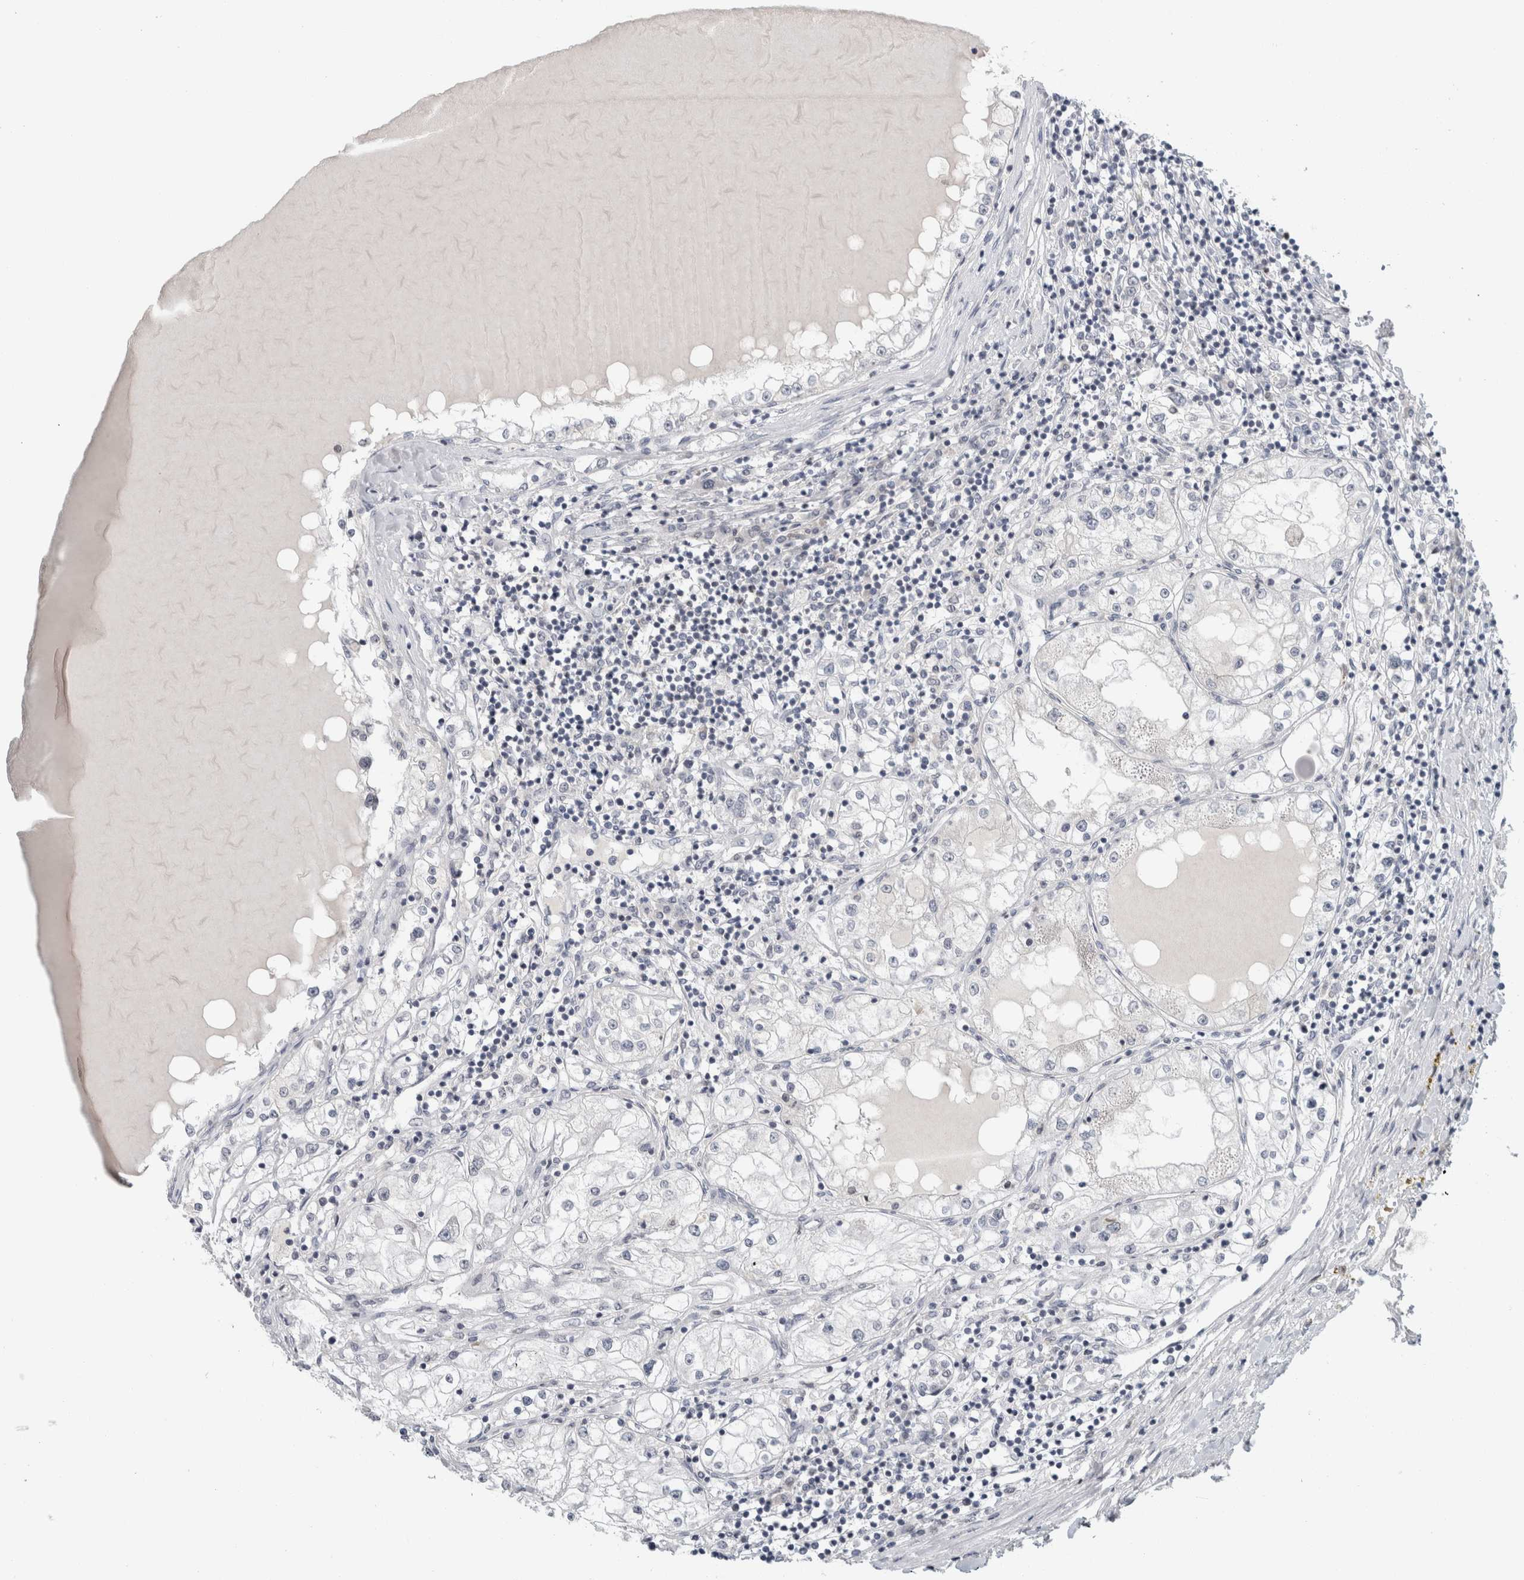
{"staining": {"intensity": "negative", "quantity": "none", "location": "none"}, "tissue": "renal cancer", "cell_type": "Tumor cells", "image_type": "cancer", "snomed": [{"axis": "morphology", "description": "Adenocarcinoma, NOS"}, {"axis": "topography", "description": "Kidney"}], "caption": "An image of renal adenocarcinoma stained for a protein exhibits no brown staining in tumor cells.", "gene": "ZNF770", "patient": {"sex": "male", "age": 68}}